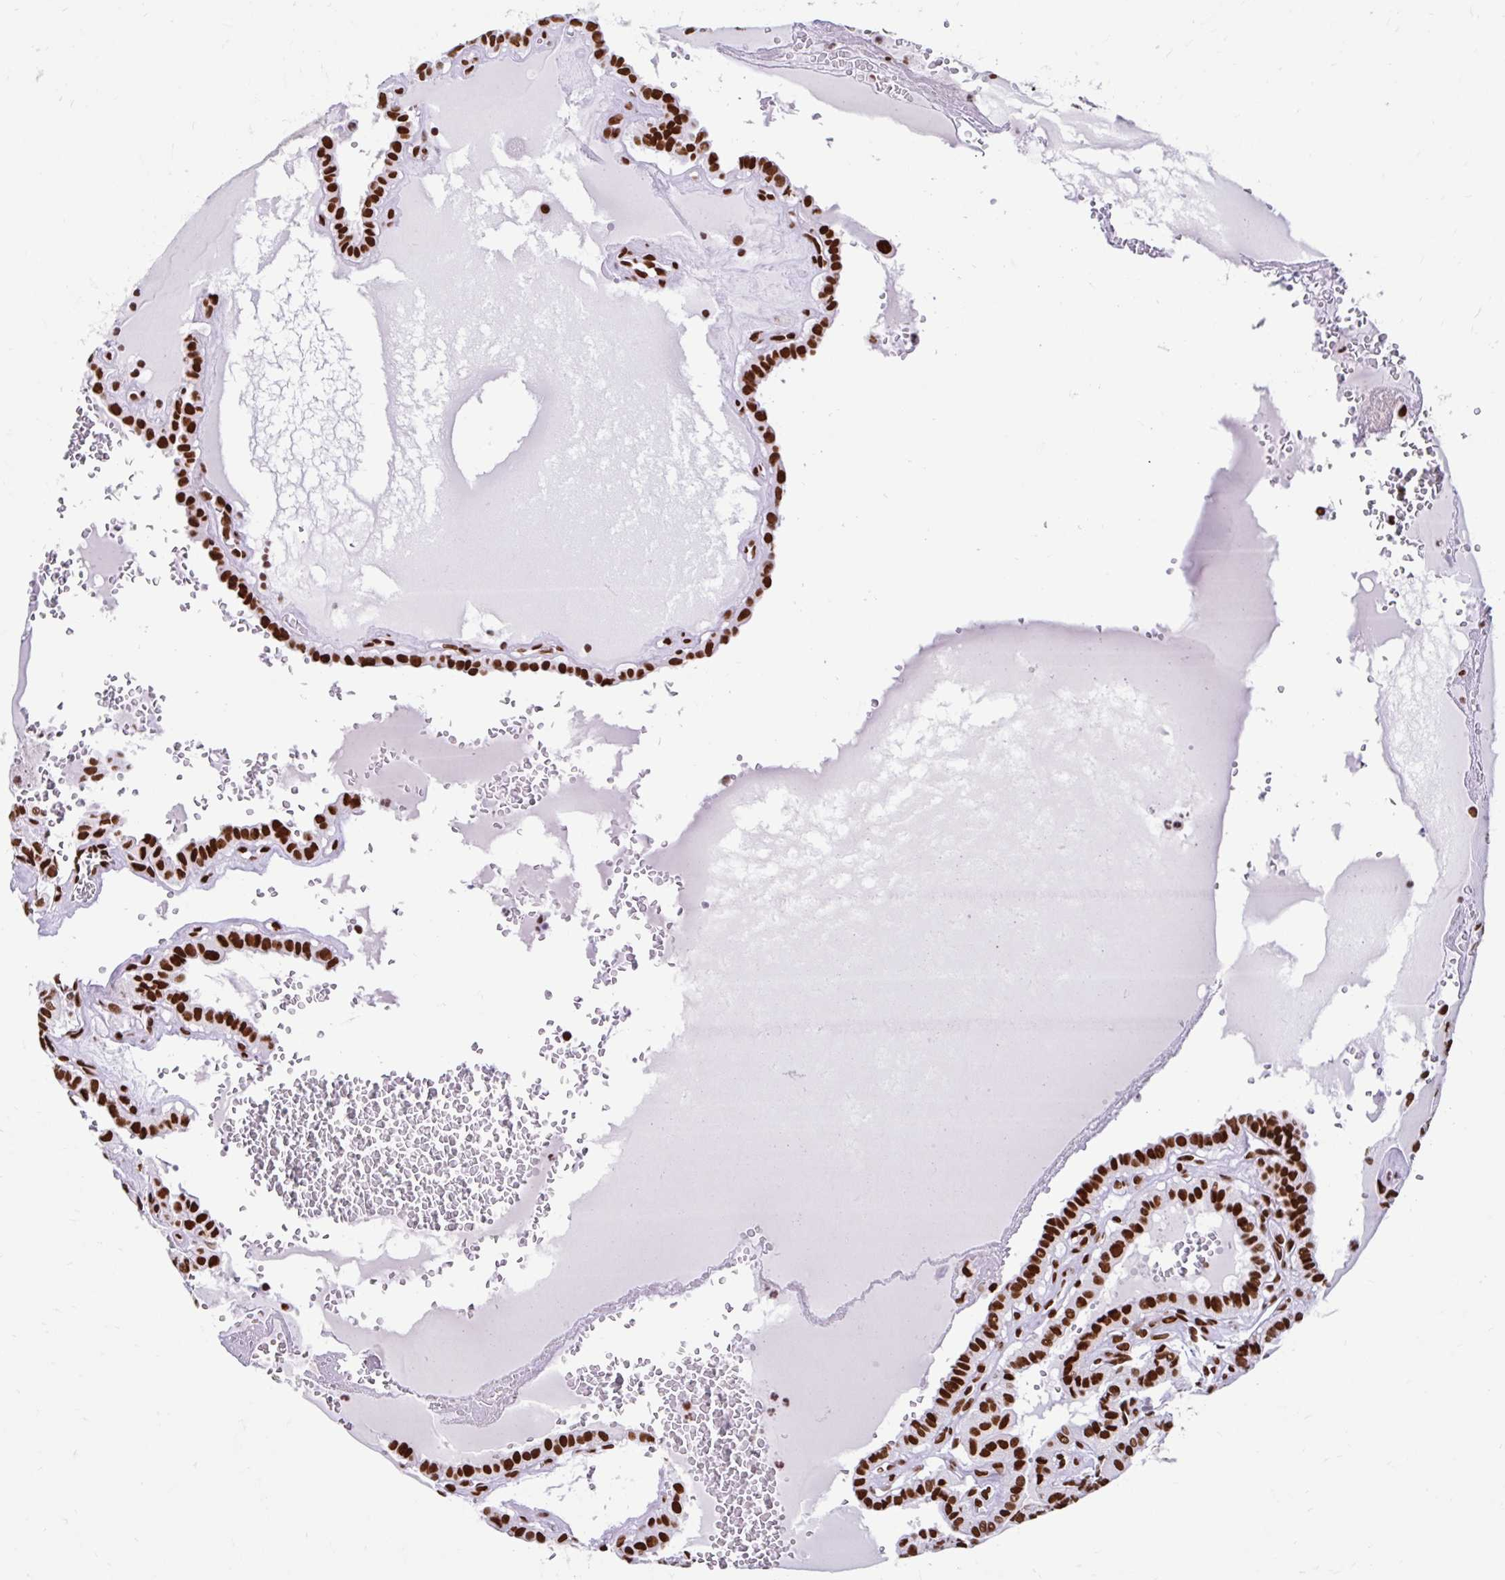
{"staining": {"intensity": "strong", "quantity": ">75%", "location": "nuclear"}, "tissue": "thyroid cancer", "cell_type": "Tumor cells", "image_type": "cancer", "snomed": [{"axis": "morphology", "description": "Papillary adenocarcinoma, NOS"}, {"axis": "topography", "description": "Thyroid gland"}], "caption": "Thyroid cancer stained for a protein exhibits strong nuclear positivity in tumor cells.", "gene": "KHDRBS1", "patient": {"sex": "female", "age": 21}}